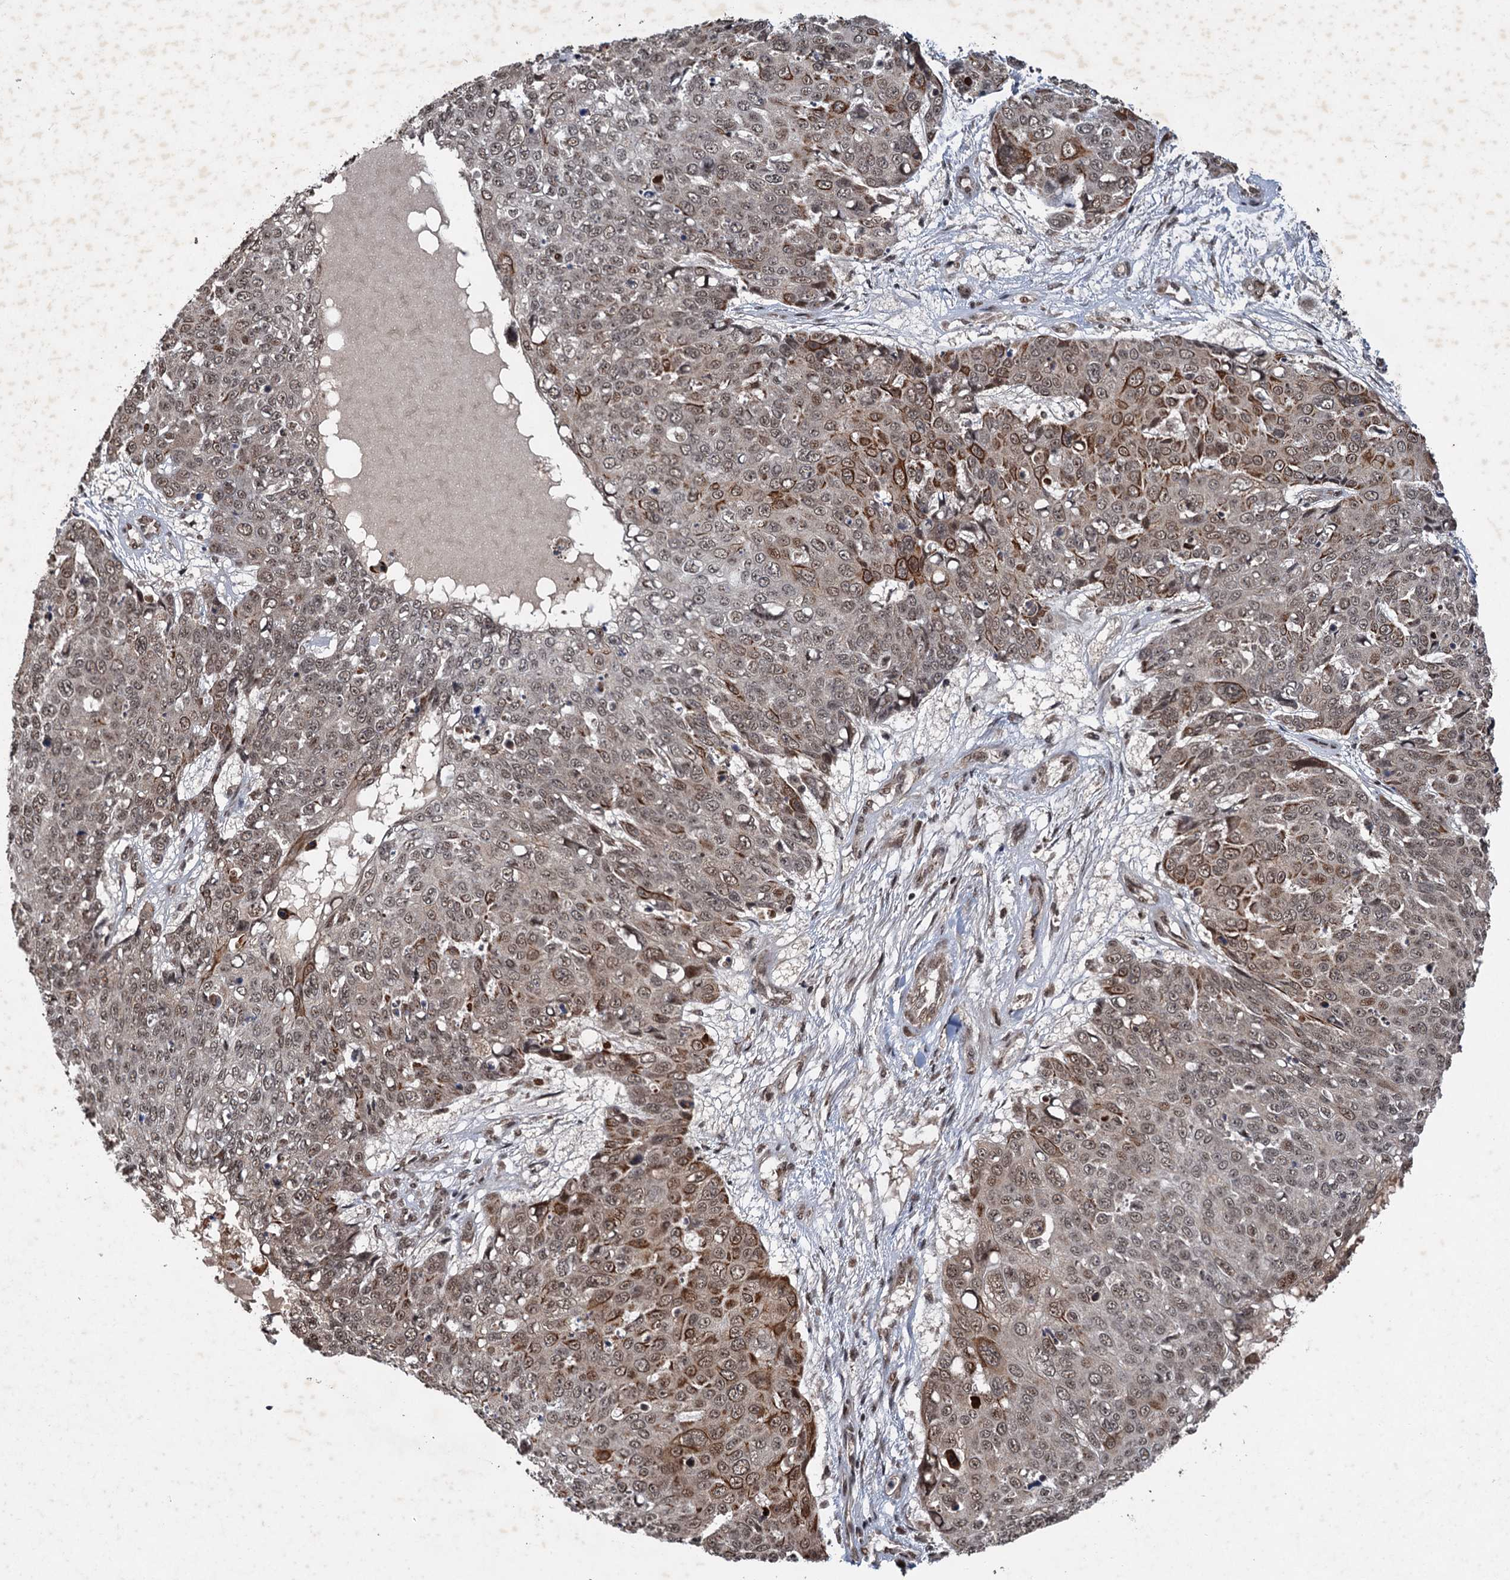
{"staining": {"intensity": "moderate", "quantity": "<25%", "location": "cytoplasmic/membranous,nuclear"}, "tissue": "skin cancer", "cell_type": "Tumor cells", "image_type": "cancer", "snomed": [{"axis": "morphology", "description": "Squamous cell carcinoma, NOS"}, {"axis": "topography", "description": "Skin"}], "caption": "Skin cancer (squamous cell carcinoma) tissue shows moderate cytoplasmic/membranous and nuclear expression in approximately <25% of tumor cells, visualized by immunohistochemistry.", "gene": "REP15", "patient": {"sex": "male", "age": 71}}